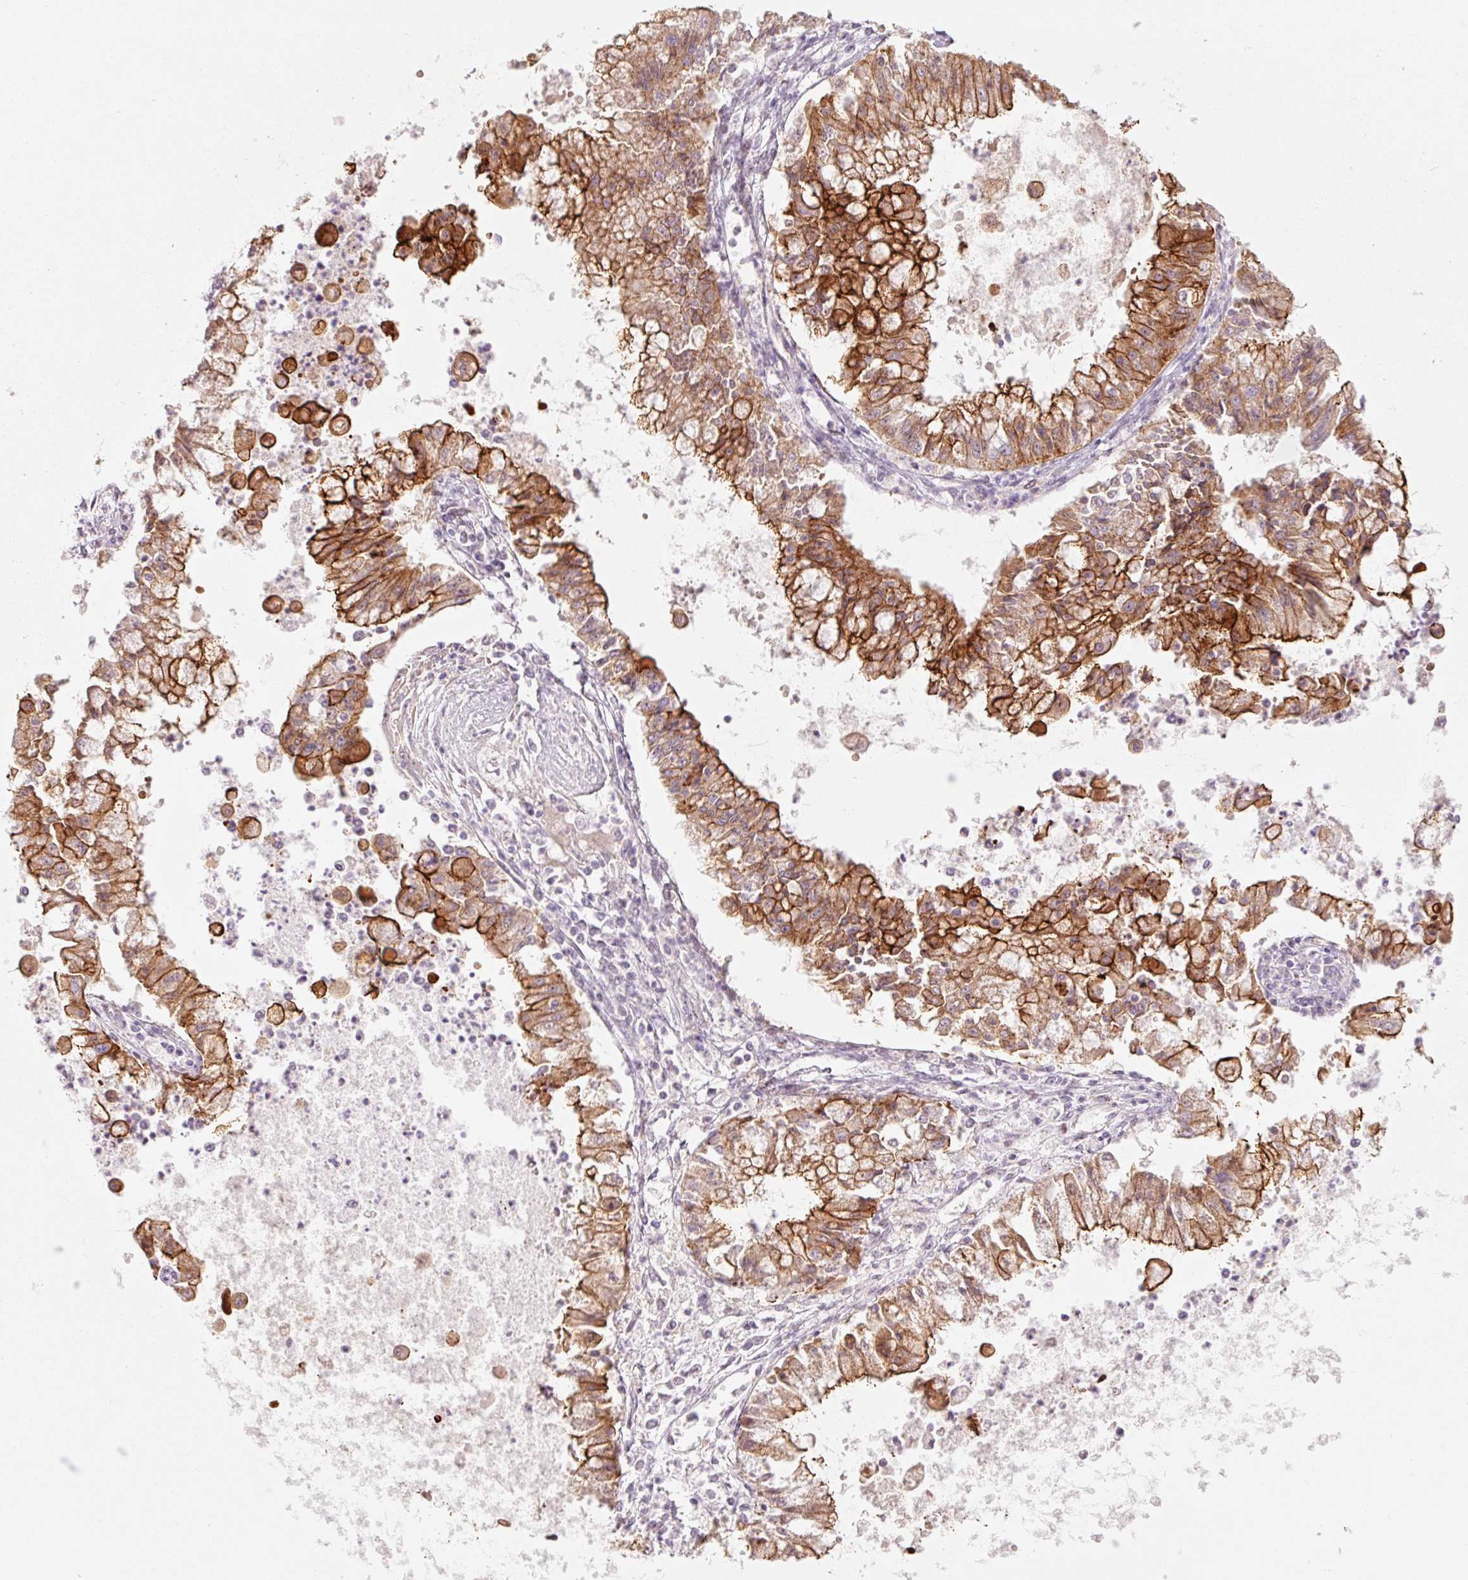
{"staining": {"intensity": "strong", "quantity": ">75%", "location": "cytoplasmic/membranous"}, "tissue": "ovarian cancer", "cell_type": "Tumor cells", "image_type": "cancer", "snomed": [{"axis": "morphology", "description": "Cystadenocarcinoma, mucinous, NOS"}, {"axis": "topography", "description": "Ovary"}], "caption": "A high-resolution photomicrograph shows immunohistochemistry (IHC) staining of ovarian cancer (mucinous cystadenocarcinoma), which demonstrates strong cytoplasmic/membranous expression in approximately >75% of tumor cells. (IHC, brightfield microscopy, high magnification).", "gene": "DAPP1", "patient": {"sex": "female", "age": 70}}